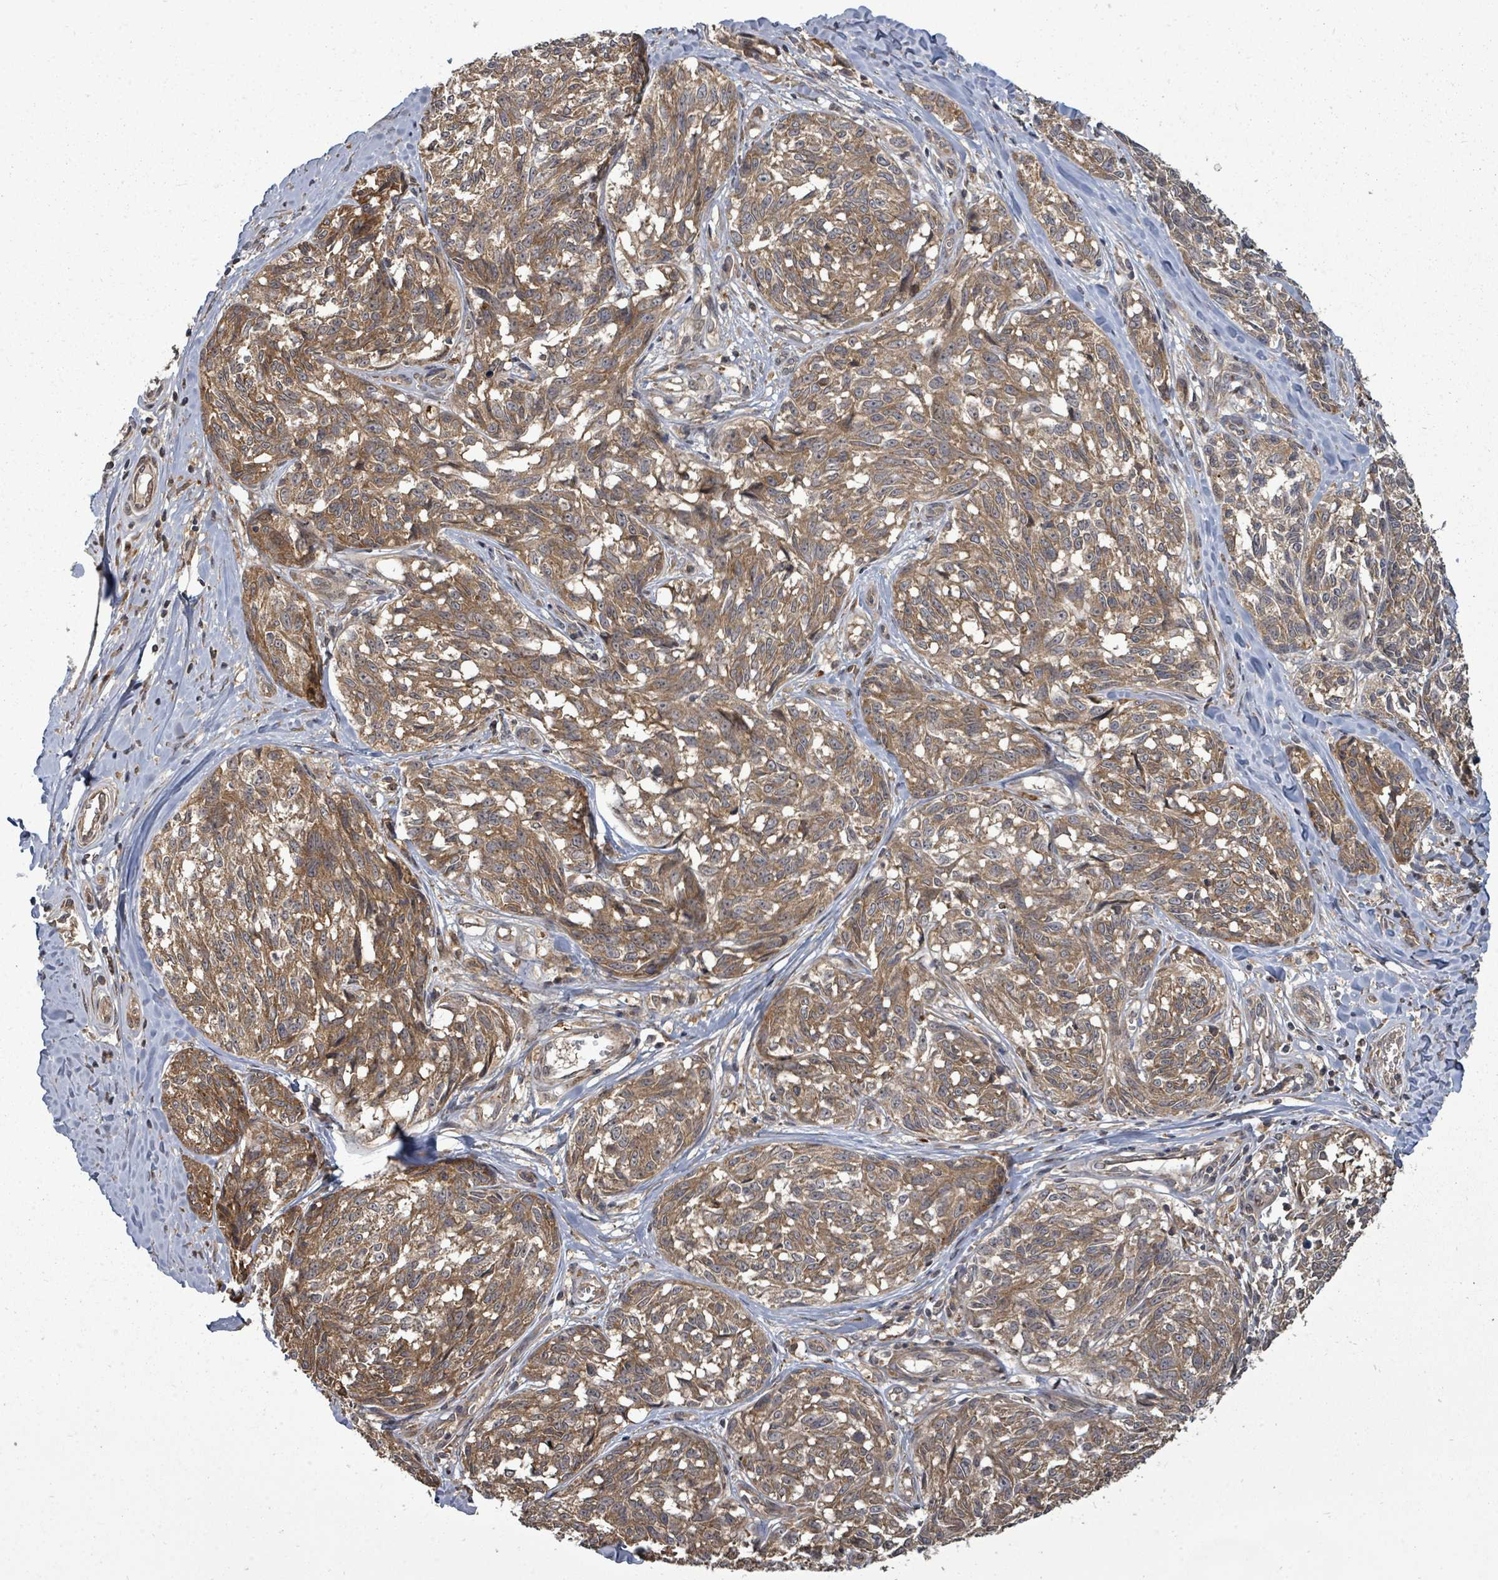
{"staining": {"intensity": "moderate", "quantity": ">75%", "location": "cytoplasmic/membranous"}, "tissue": "melanoma", "cell_type": "Tumor cells", "image_type": "cancer", "snomed": [{"axis": "morphology", "description": "Normal tissue, NOS"}, {"axis": "morphology", "description": "Malignant melanoma, NOS"}, {"axis": "topography", "description": "Skin"}], "caption": "High-power microscopy captured an immunohistochemistry (IHC) photomicrograph of melanoma, revealing moderate cytoplasmic/membranous expression in approximately >75% of tumor cells.", "gene": "EIF3C", "patient": {"sex": "female", "age": 64}}